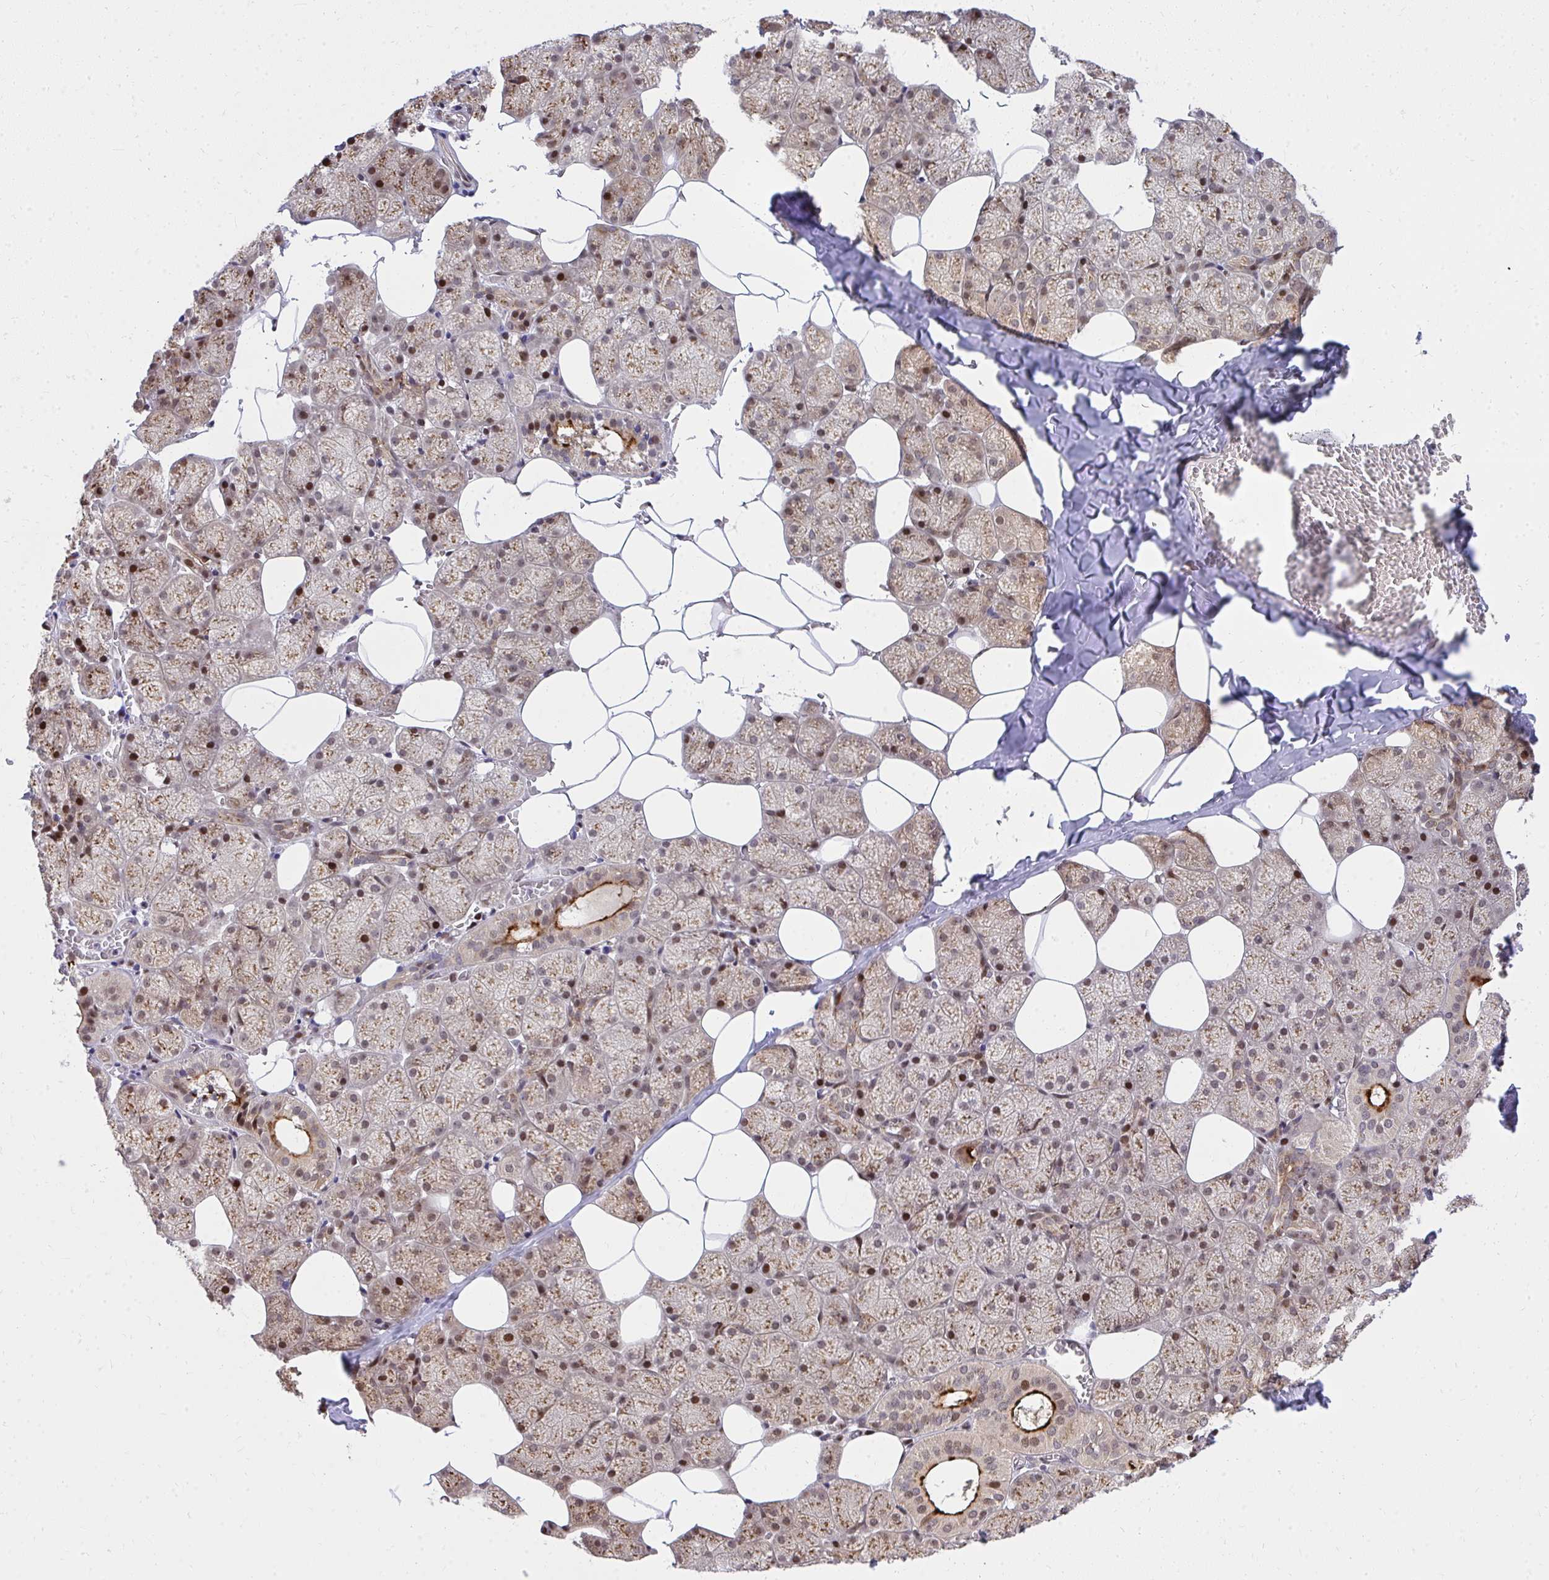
{"staining": {"intensity": "strong", "quantity": ">75%", "location": "cytoplasmic/membranous,nuclear"}, "tissue": "salivary gland", "cell_type": "Glandular cells", "image_type": "normal", "snomed": [{"axis": "morphology", "description": "Normal tissue, NOS"}, {"axis": "topography", "description": "Salivary gland"}, {"axis": "topography", "description": "Peripheral nerve tissue"}], "caption": "A brown stain labels strong cytoplasmic/membranous,nuclear staining of a protein in glandular cells of benign salivary gland. (DAB (3,3'-diaminobenzidine) IHC with brightfield microscopy, high magnification).", "gene": "PIGY", "patient": {"sex": "male", "age": 38}}